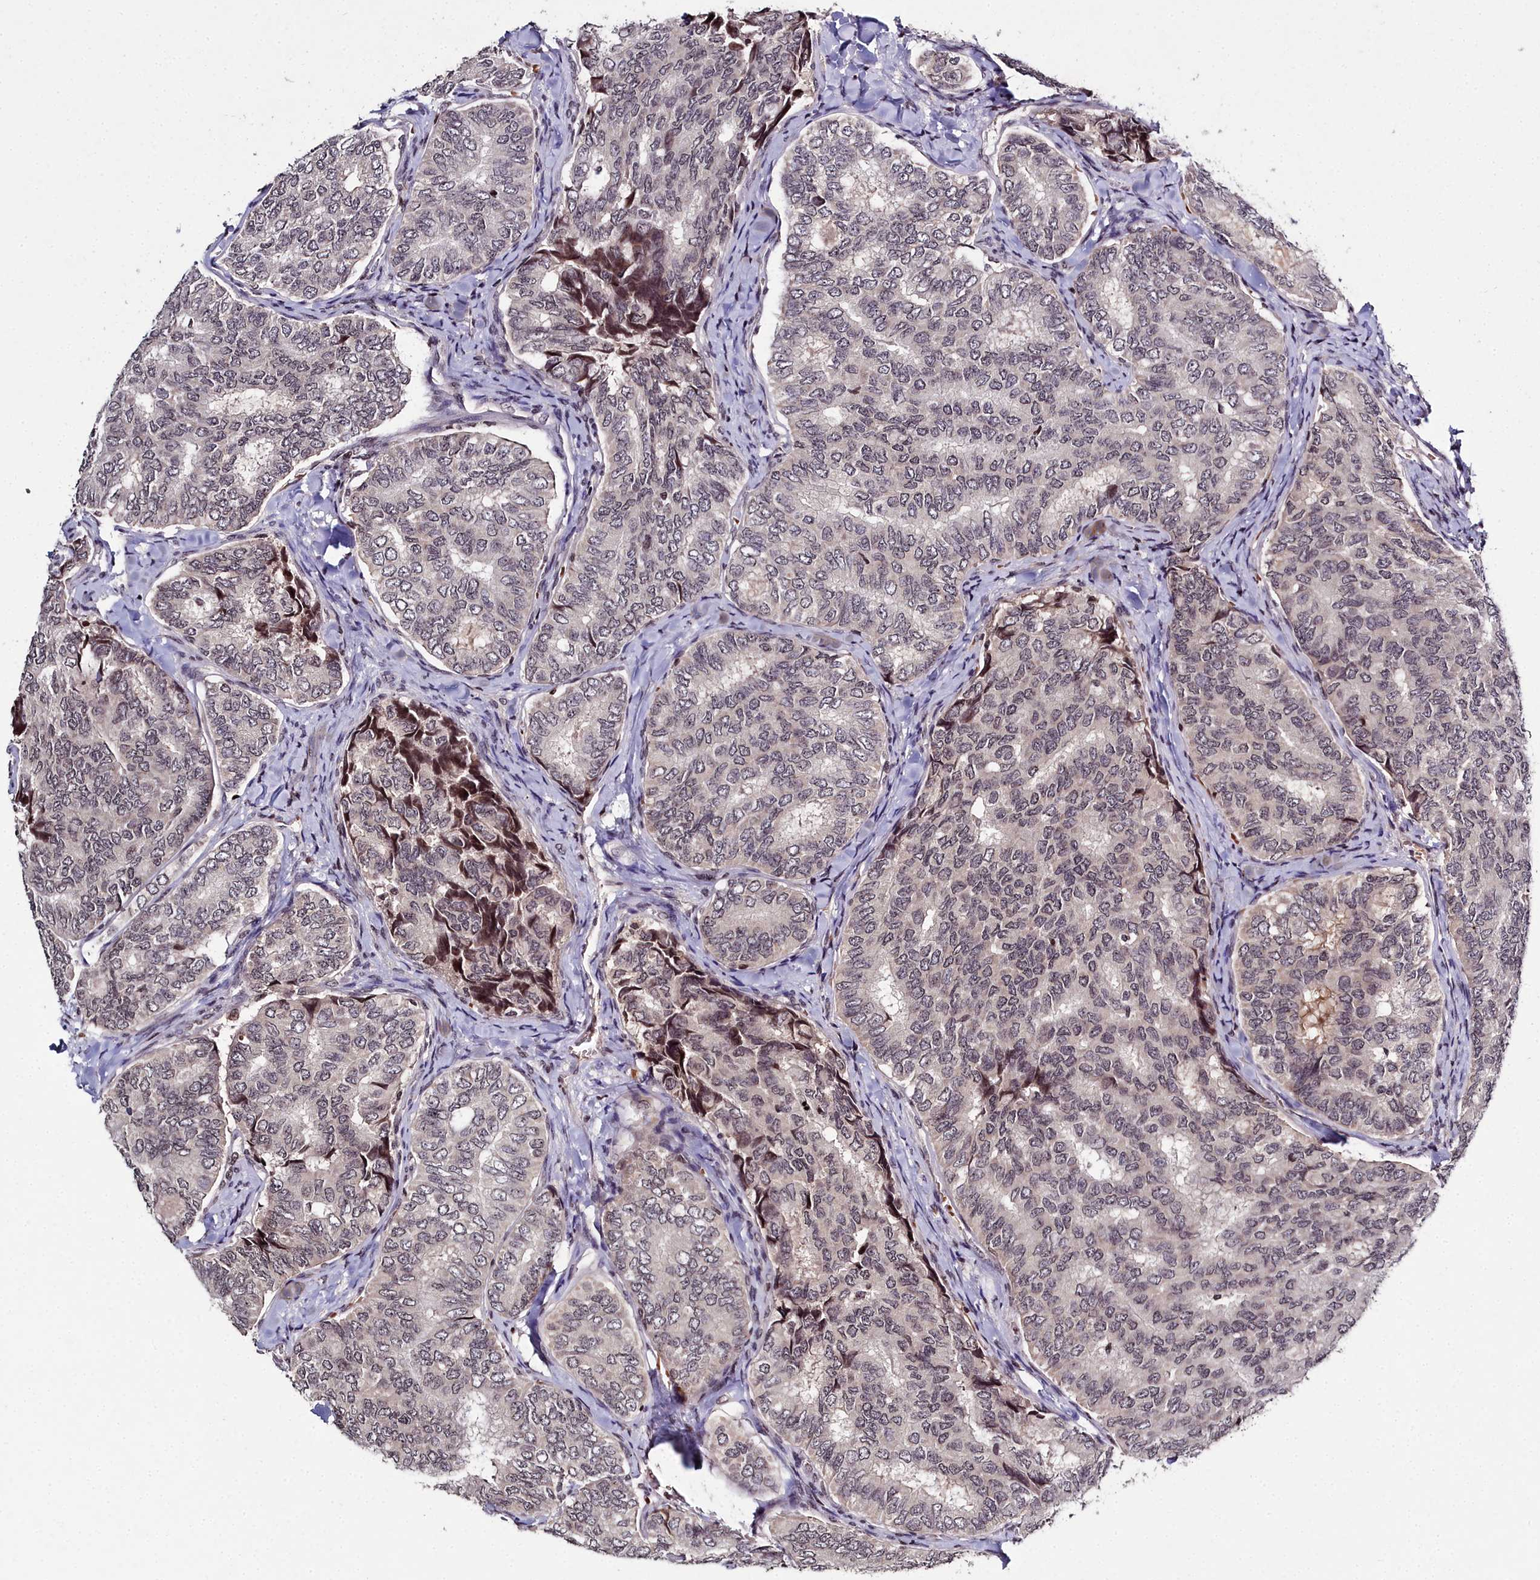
{"staining": {"intensity": "negative", "quantity": "none", "location": "none"}, "tissue": "thyroid cancer", "cell_type": "Tumor cells", "image_type": "cancer", "snomed": [{"axis": "morphology", "description": "Papillary adenocarcinoma, NOS"}, {"axis": "topography", "description": "Thyroid gland"}], "caption": "The immunohistochemistry (IHC) micrograph has no significant expression in tumor cells of thyroid cancer (papillary adenocarcinoma) tissue.", "gene": "FZD4", "patient": {"sex": "female", "age": 35}}